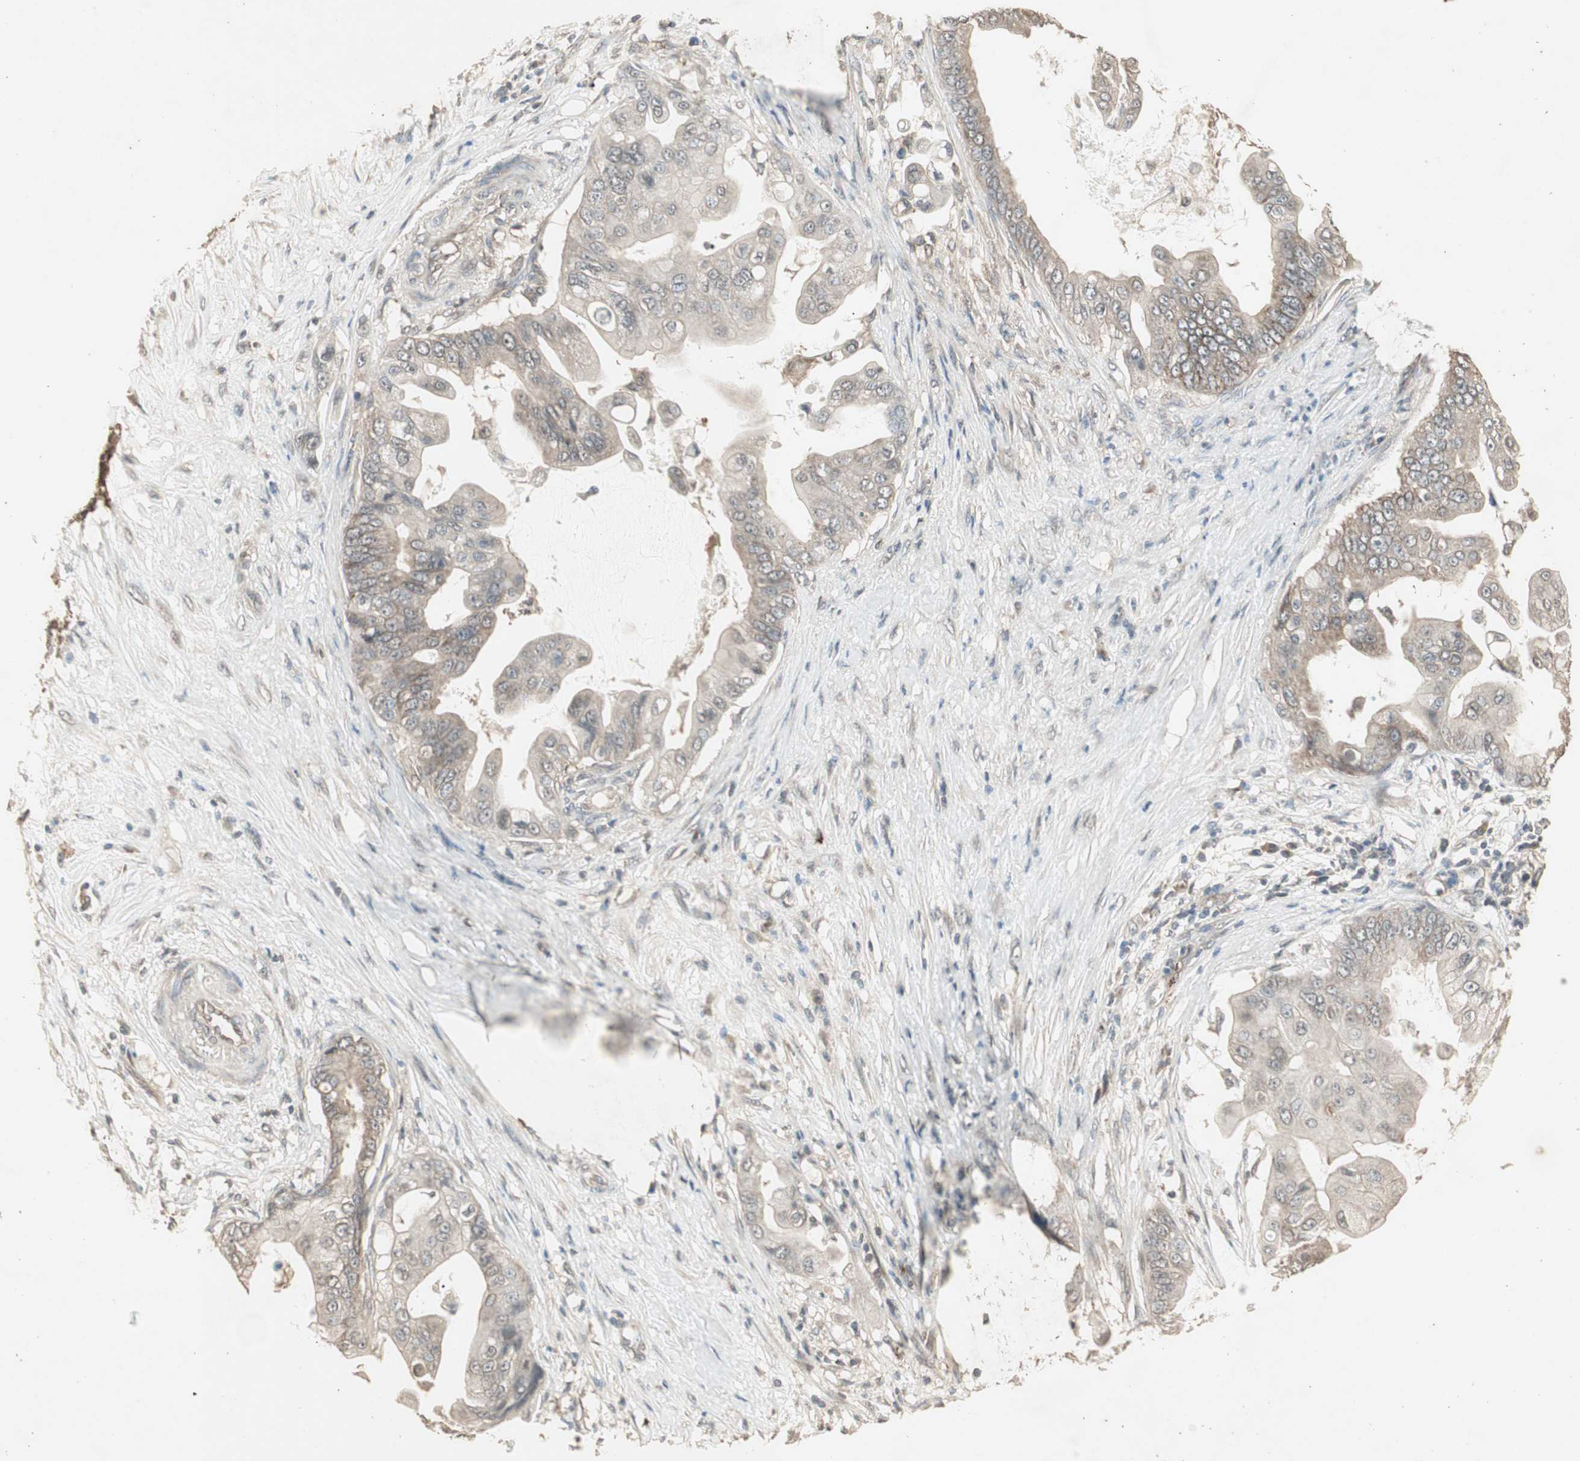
{"staining": {"intensity": "moderate", "quantity": ">75%", "location": "cytoplasmic/membranous"}, "tissue": "pancreatic cancer", "cell_type": "Tumor cells", "image_type": "cancer", "snomed": [{"axis": "morphology", "description": "Adenocarcinoma, NOS"}, {"axis": "topography", "description": "Pancreas"}], "caption": "Tumor cells demonstrate medium levels of moderate cytoplasmic/membranous expression in approximately >75% of cells in human pancreatic cancer.", "gene": "UBAC1", "patient": {"sex": "female", "age": 75}}